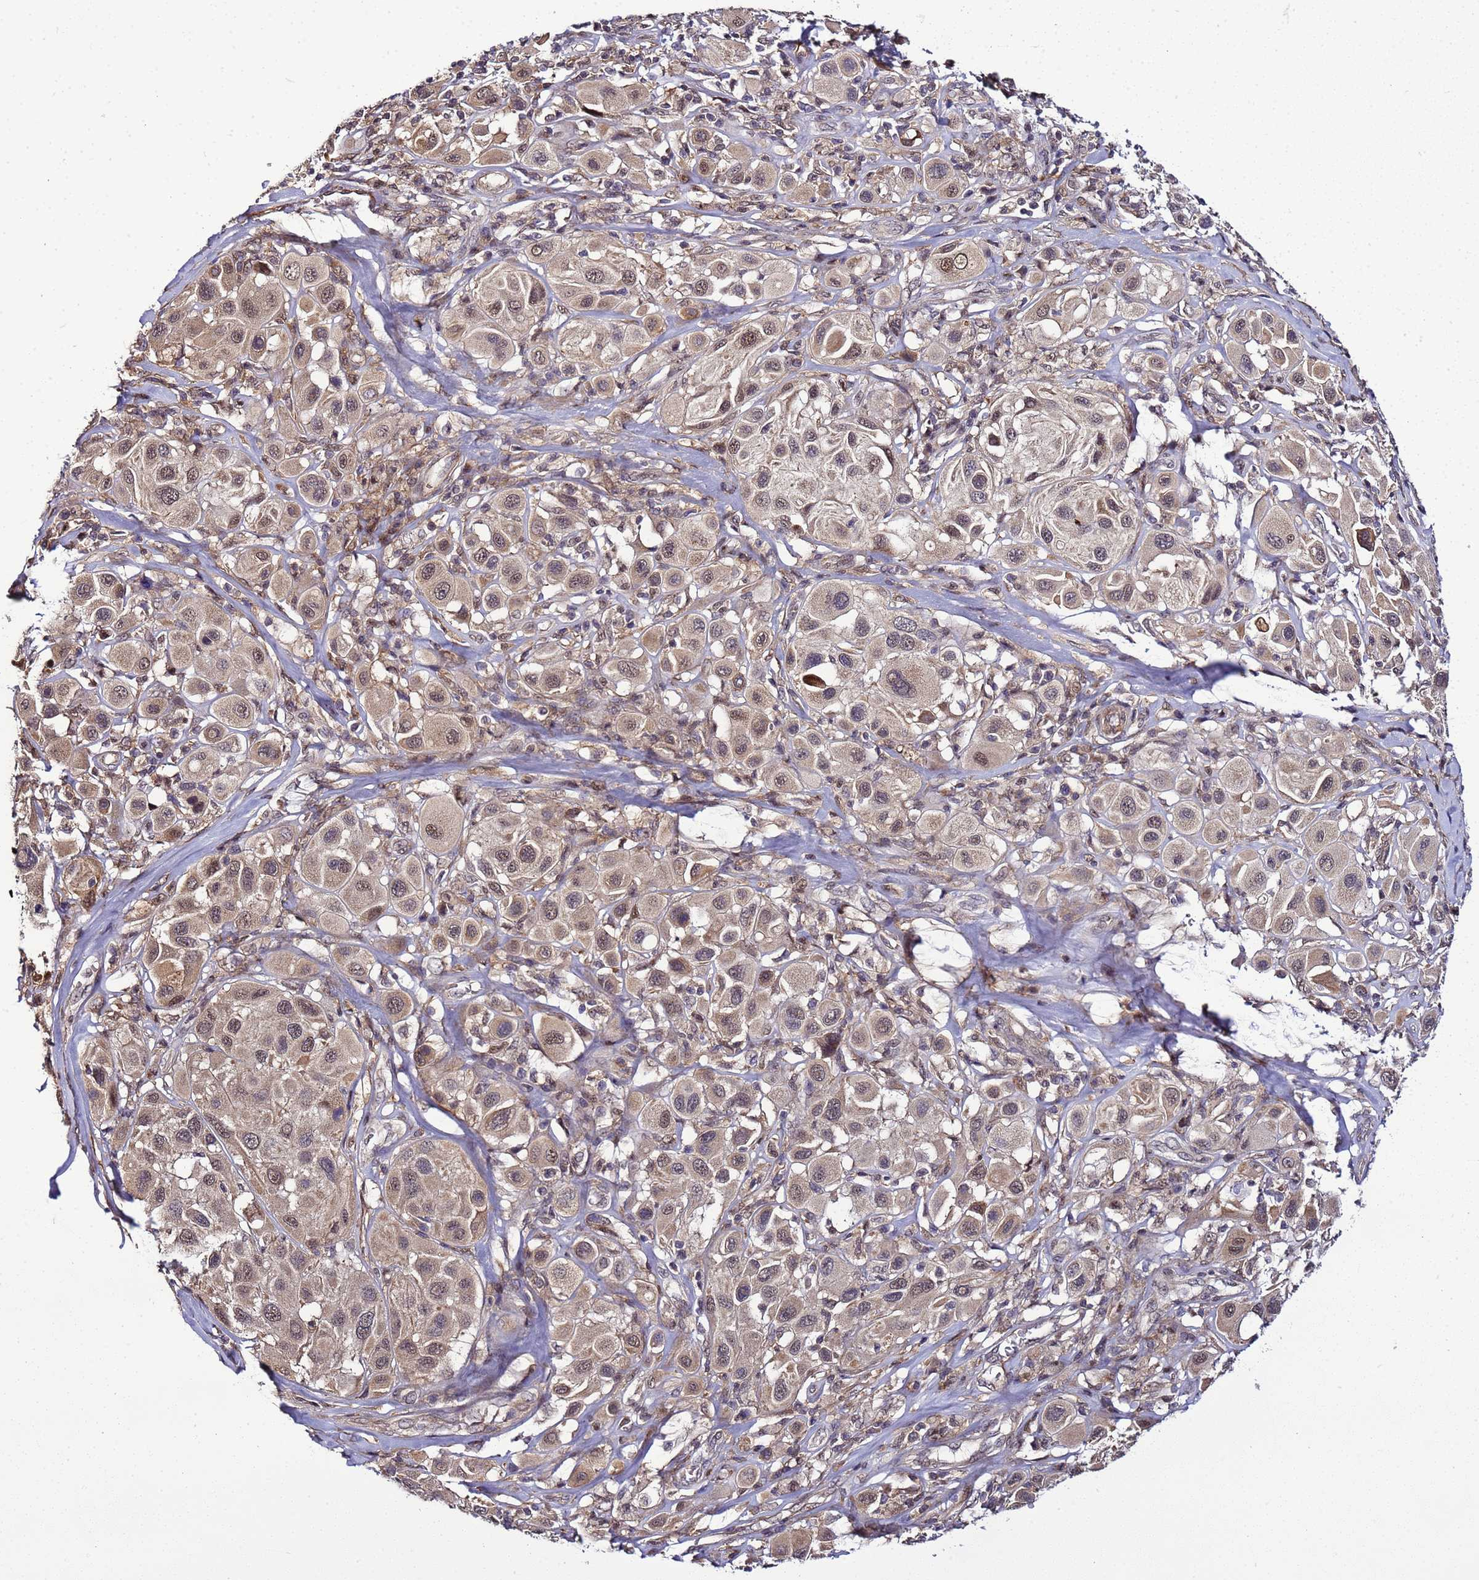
{"staining": {"intensity": "moderate", "quantity": ">75%", "location": "nuclear"}, "tissue": "melanoma", "cell_type": "Tumor cells", "image_type": "cancer", "snomed": [{"axis": "morphology", "description": "Malignant melanoma, Metastatic site"}, {"axis": "topography", "description": "Skin"}], "caption": "A micrograph of human malignant melanoma (metastatic site) stained for a protein exhibits moderate nuclear brown staining in tumor cells.", "gene": "GEN1", "patient": {"sex": "male", "age": 41}}